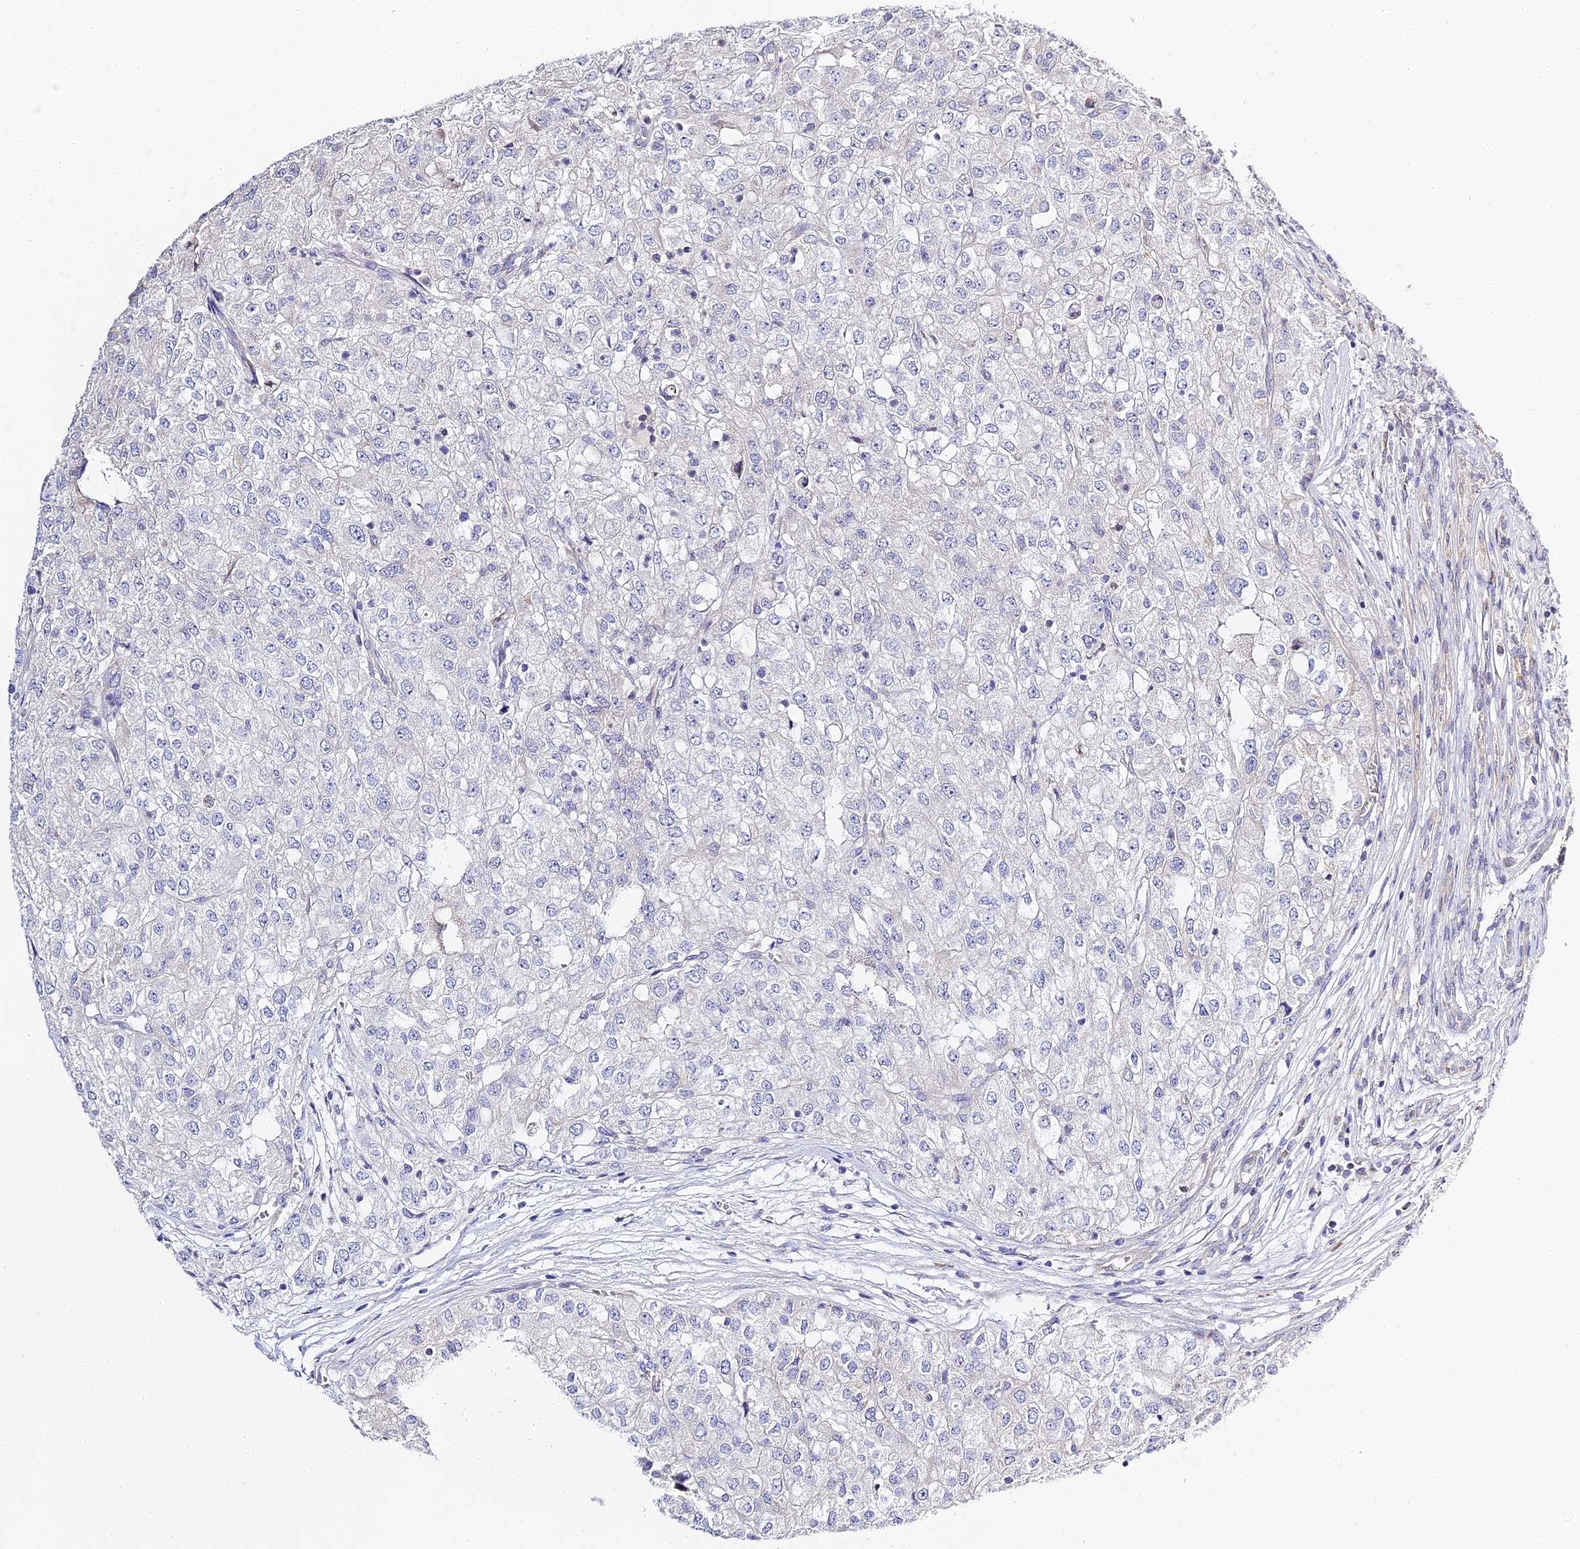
{"staining": {"intensity": "negative", "quantity": "none", "location": "none"}, "tissue": "renal cancer", "cell_type": "Tumor cells", "image_type": "cancer", "snomed": [{"axis": "morphology", "description": "Adenocarcinoma, NOS"}, {"axis": "topography", "description": "Kidney"}], "caption": "DAB (3,3'-diaminobenzidine) immunohistochemical staining of renal adenocarcinoma reveals no significant positivity in tumor cells.", "gene": "SERP1", "patient": {"sex": "female", "age": 54}}